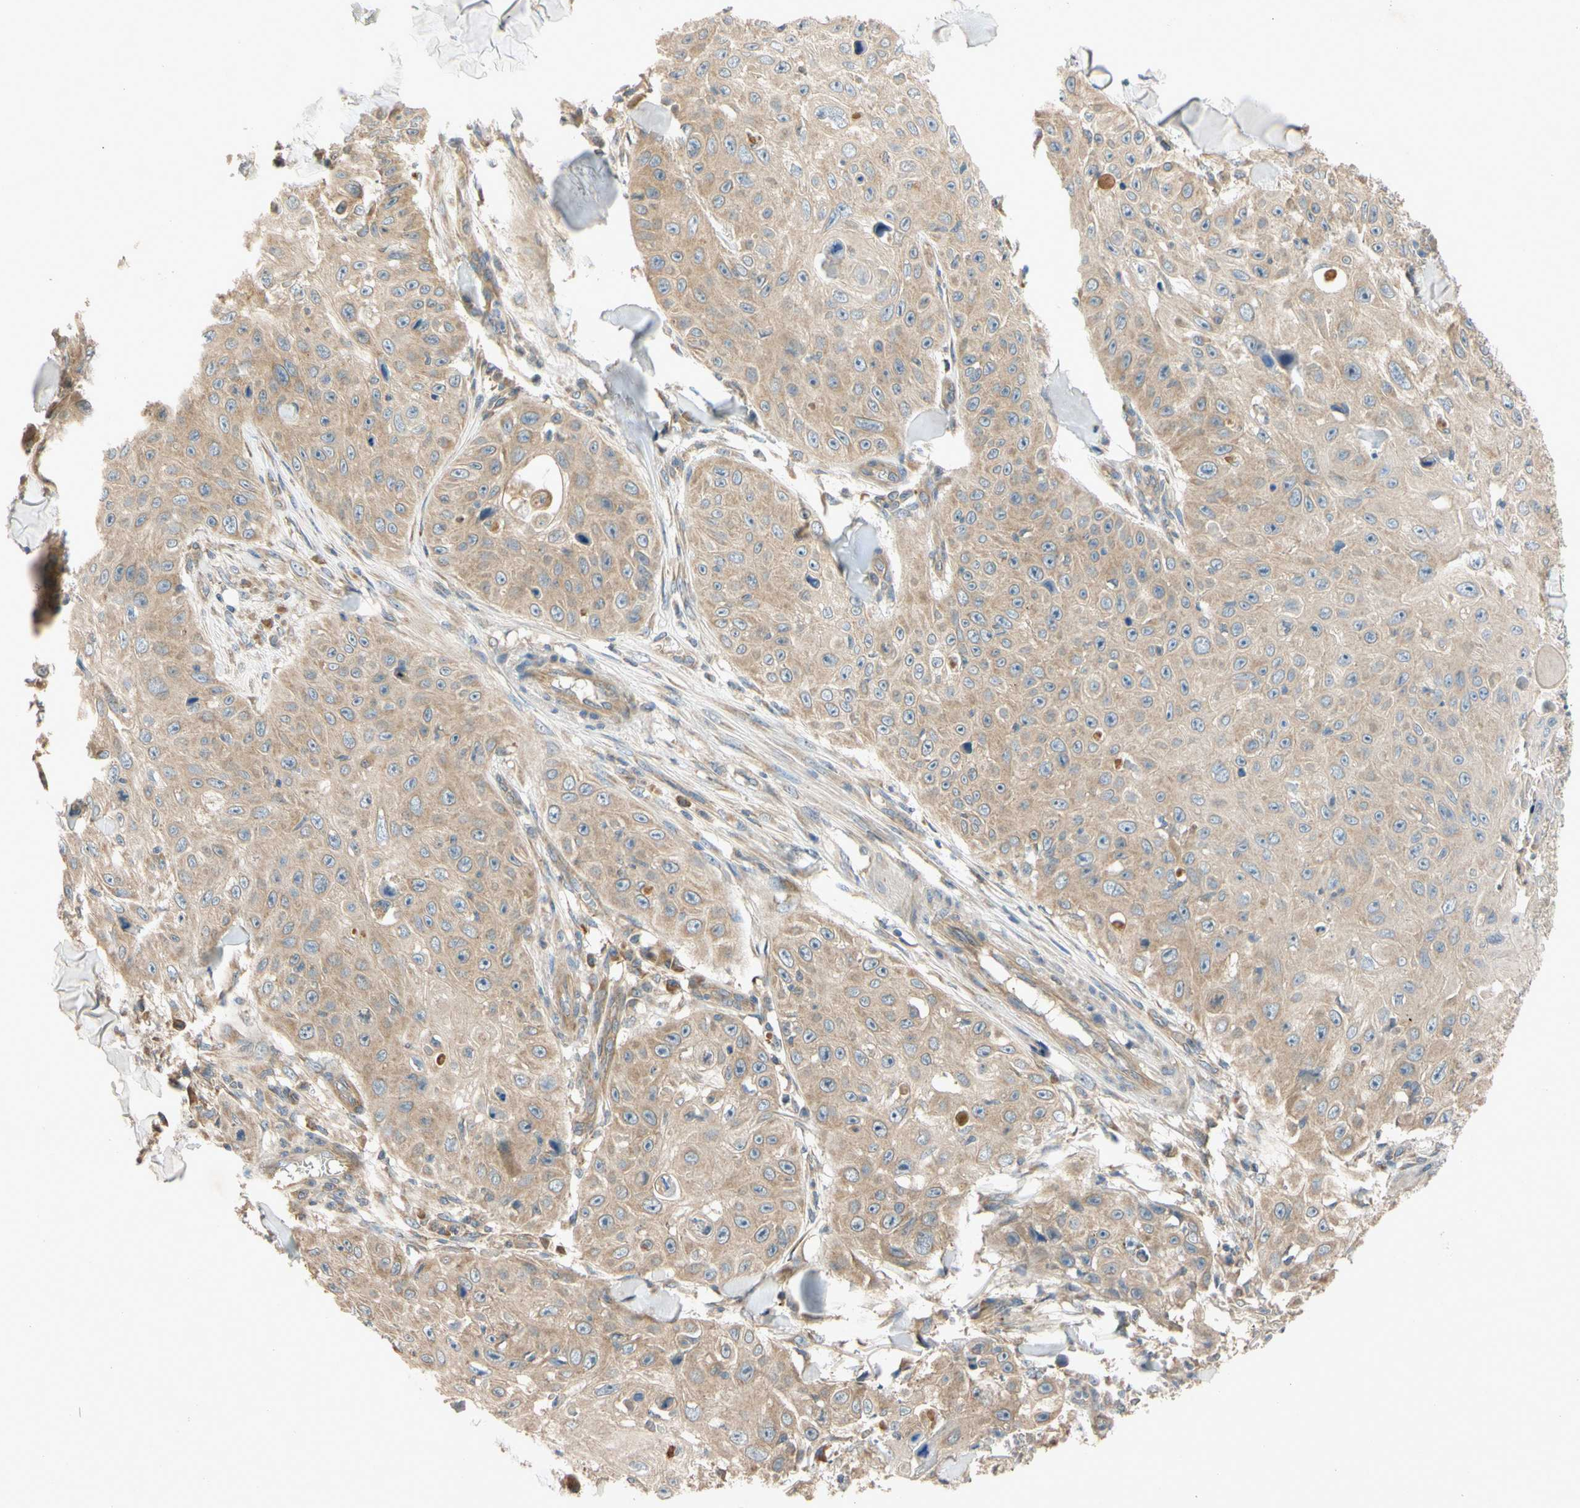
{"staining": {"intensity": "moderate", "quantity": ">75%", "location": "cytoplasmic/membranous"}, "tissue": "skin cancer", "cell_type": "Tumor cells", "image_type": "cancer", "snomed": [{"axis": "morphology", "description": "Squamous cell carcinoma, NOS"}, {"axis": "topography", "description": "Skin"}], "caption": "Immunohistochemistry histopathology image of human skin squamous cell carcinoma stained for a protein (brown), which exhibits medium levels of moderate cytoplasmic/membranous positivity in about >75% of tumor cells.", "gene": "MBTPS2", "patient": {"sex": "male", "age": 86}}